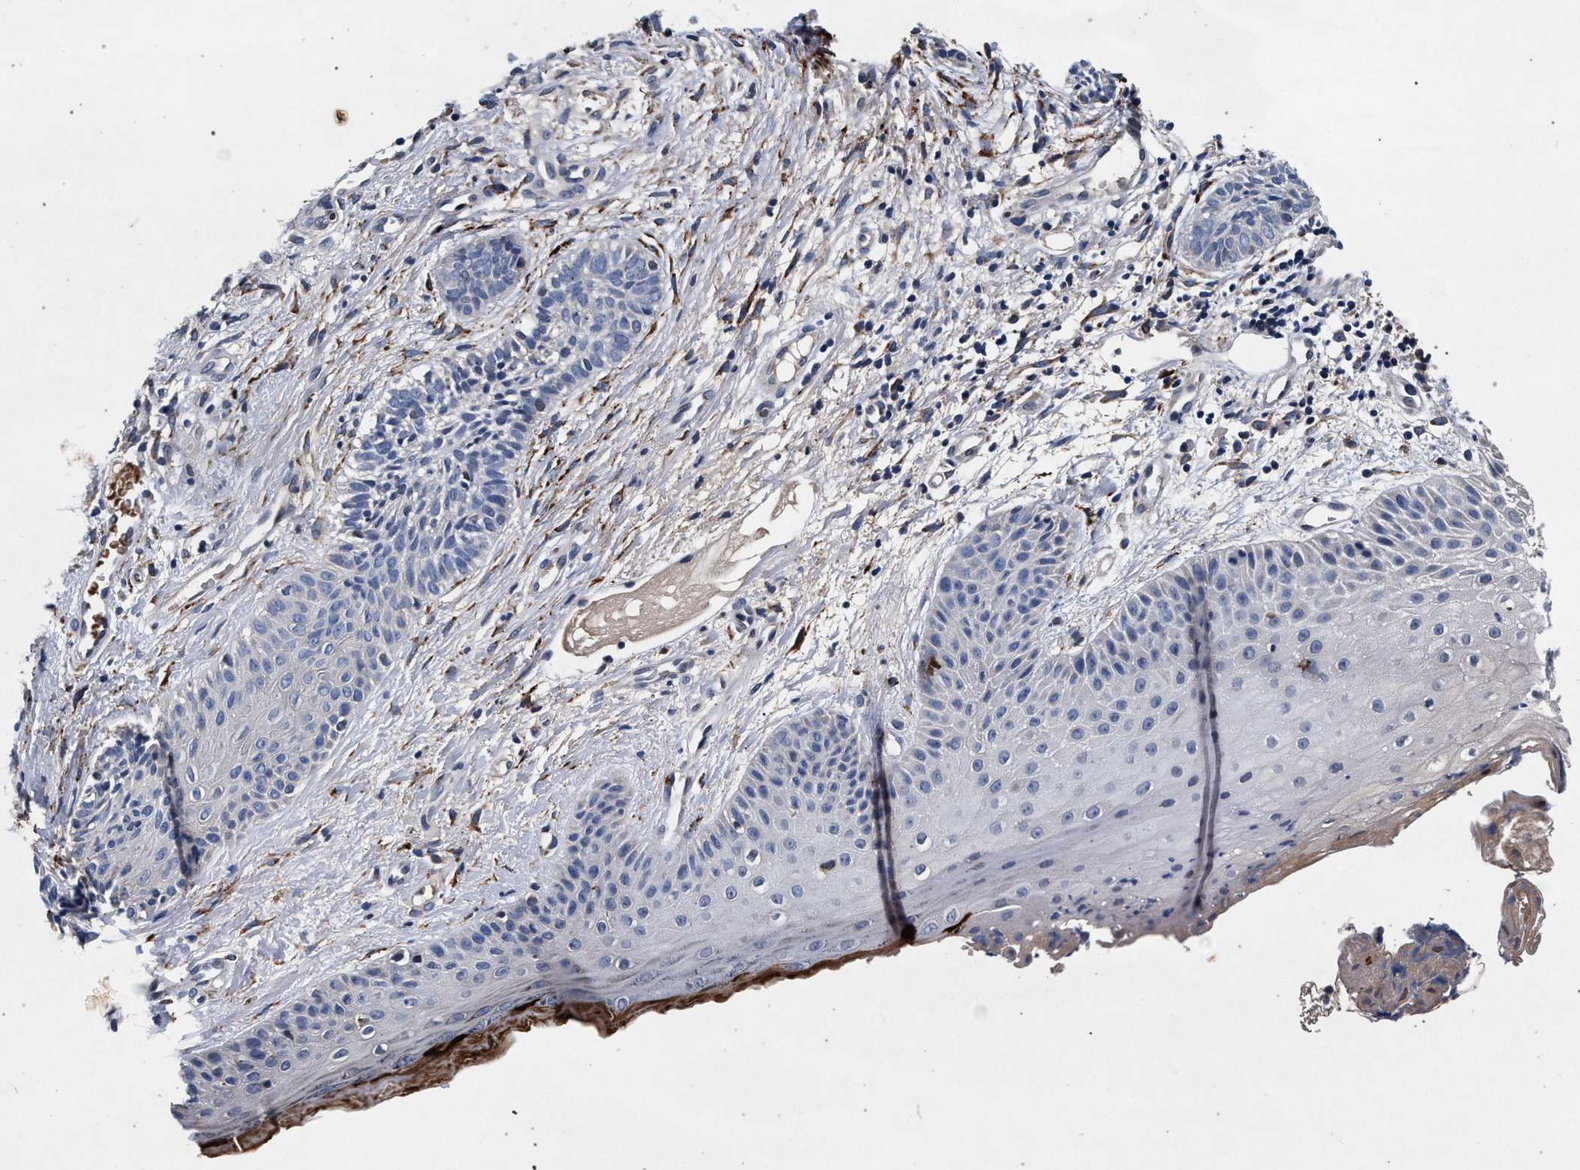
{"staining": {"intensity": "negative", "quantity": "none", "location": "none"}, "tissue": "skin cancer", "cell_type": "Tumor cells", "image_type": "cancer", "snomed": [{"axis": "morphology", "description": "Normal tissue, NOS"}, {"axis": "morphology", "description": "Basal cell carcinoma"}, {"axis": "topography", "description": "Skin"}], "caption": "Histopathology image shows no protein positivity in tumor cells of skin basal cell carcinoma tissue.", "gene": "NEK7", "patient": {"sex": "male", "age": 63}}